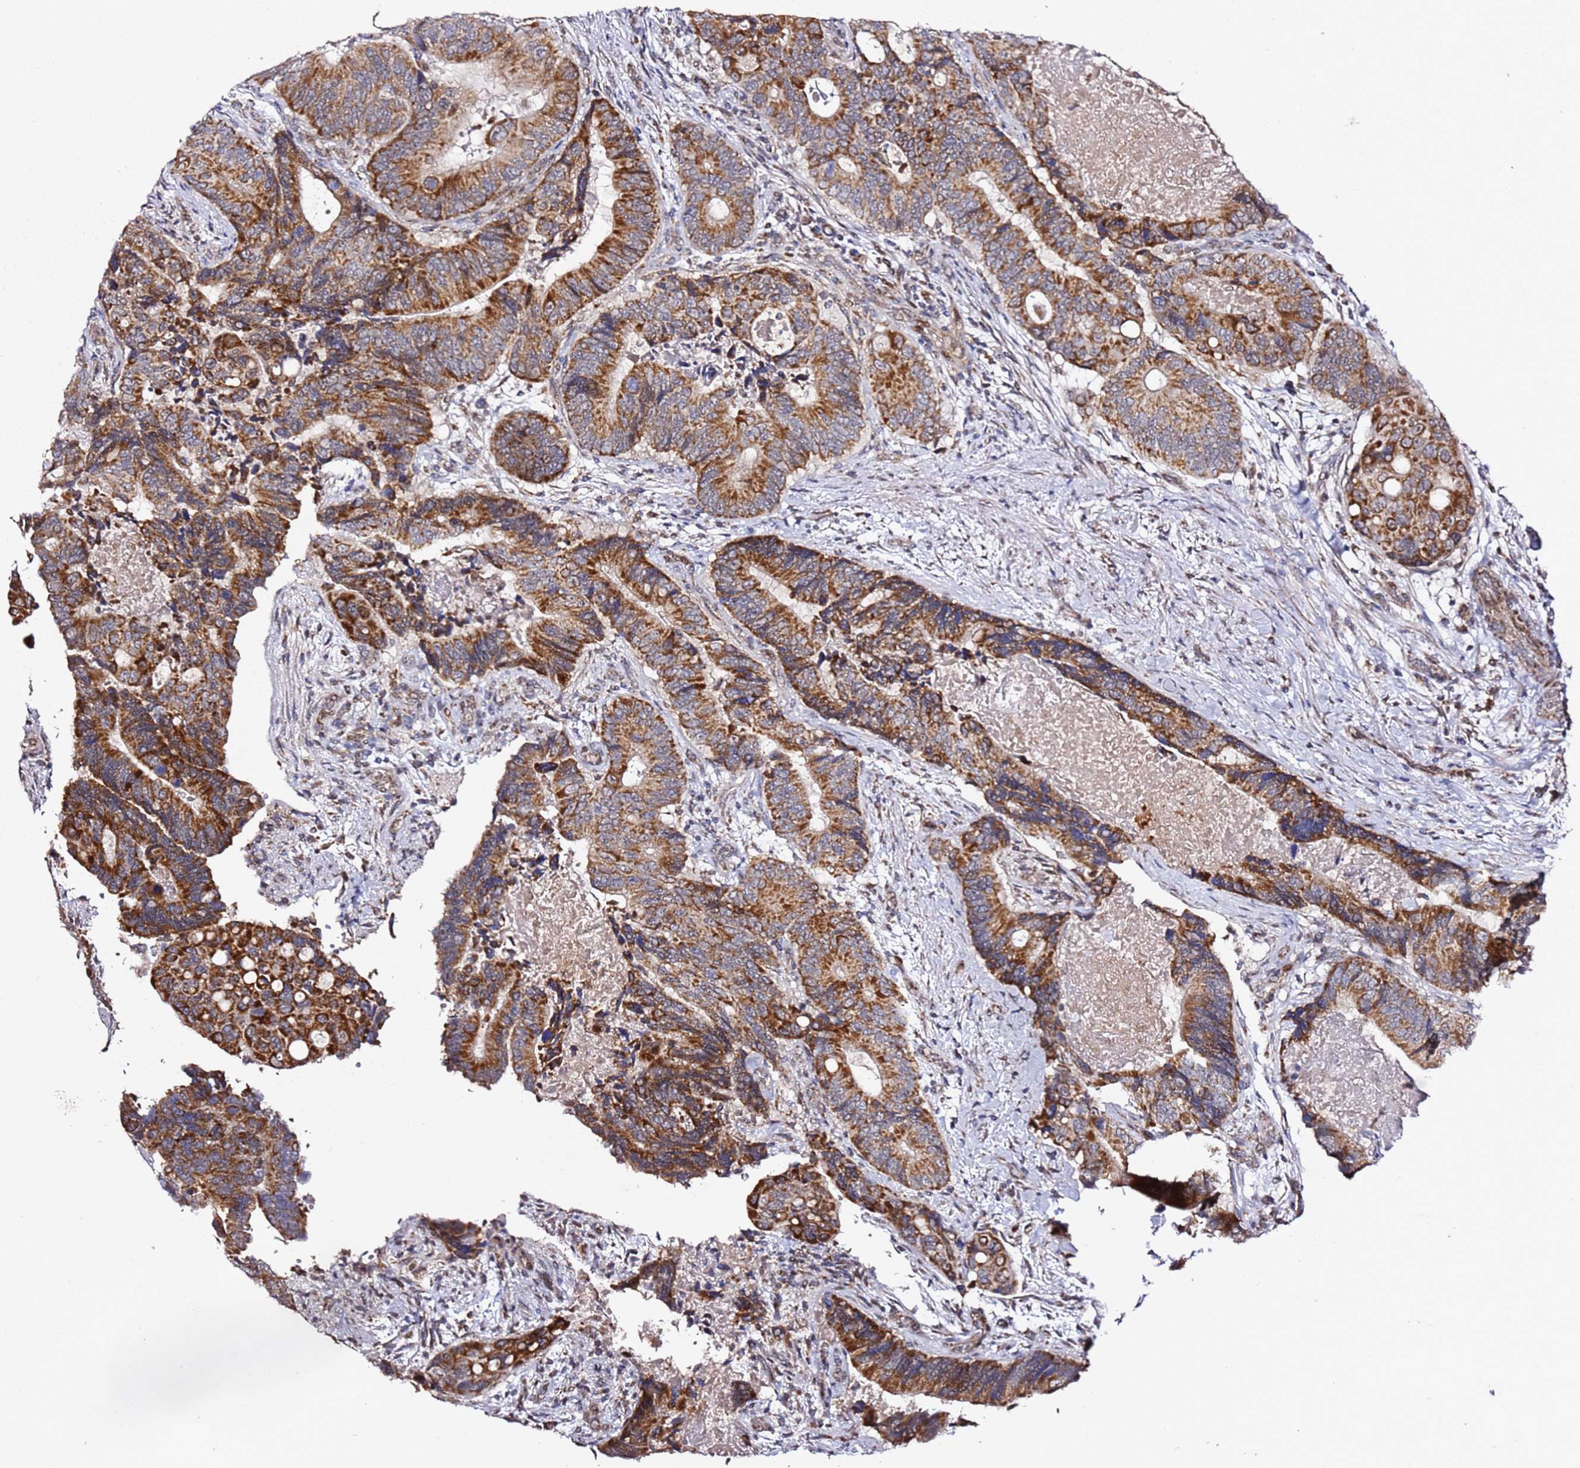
{"staining": {"intensity": "moderate", "quantity": ">75%", "location": "cytoplasmic/membranous"}, "tissue": "colorectal cancer", "cell_type": "Tumor cells", "image_type": "cancer", "snomed": [{"axis": "morphology", "description": "Adenocarcinoma, NOS"}, {"axis": "topography", "description": "Colon"}], "caption": "Tumor cells reveal medium levels of moderate cytoplasmic/membranous positivity in approximately >75% of cells in human colorectal adenocarcinoma.", "gene": "TP53AIP1", "patient": {"sex": "male", "age": 84}}